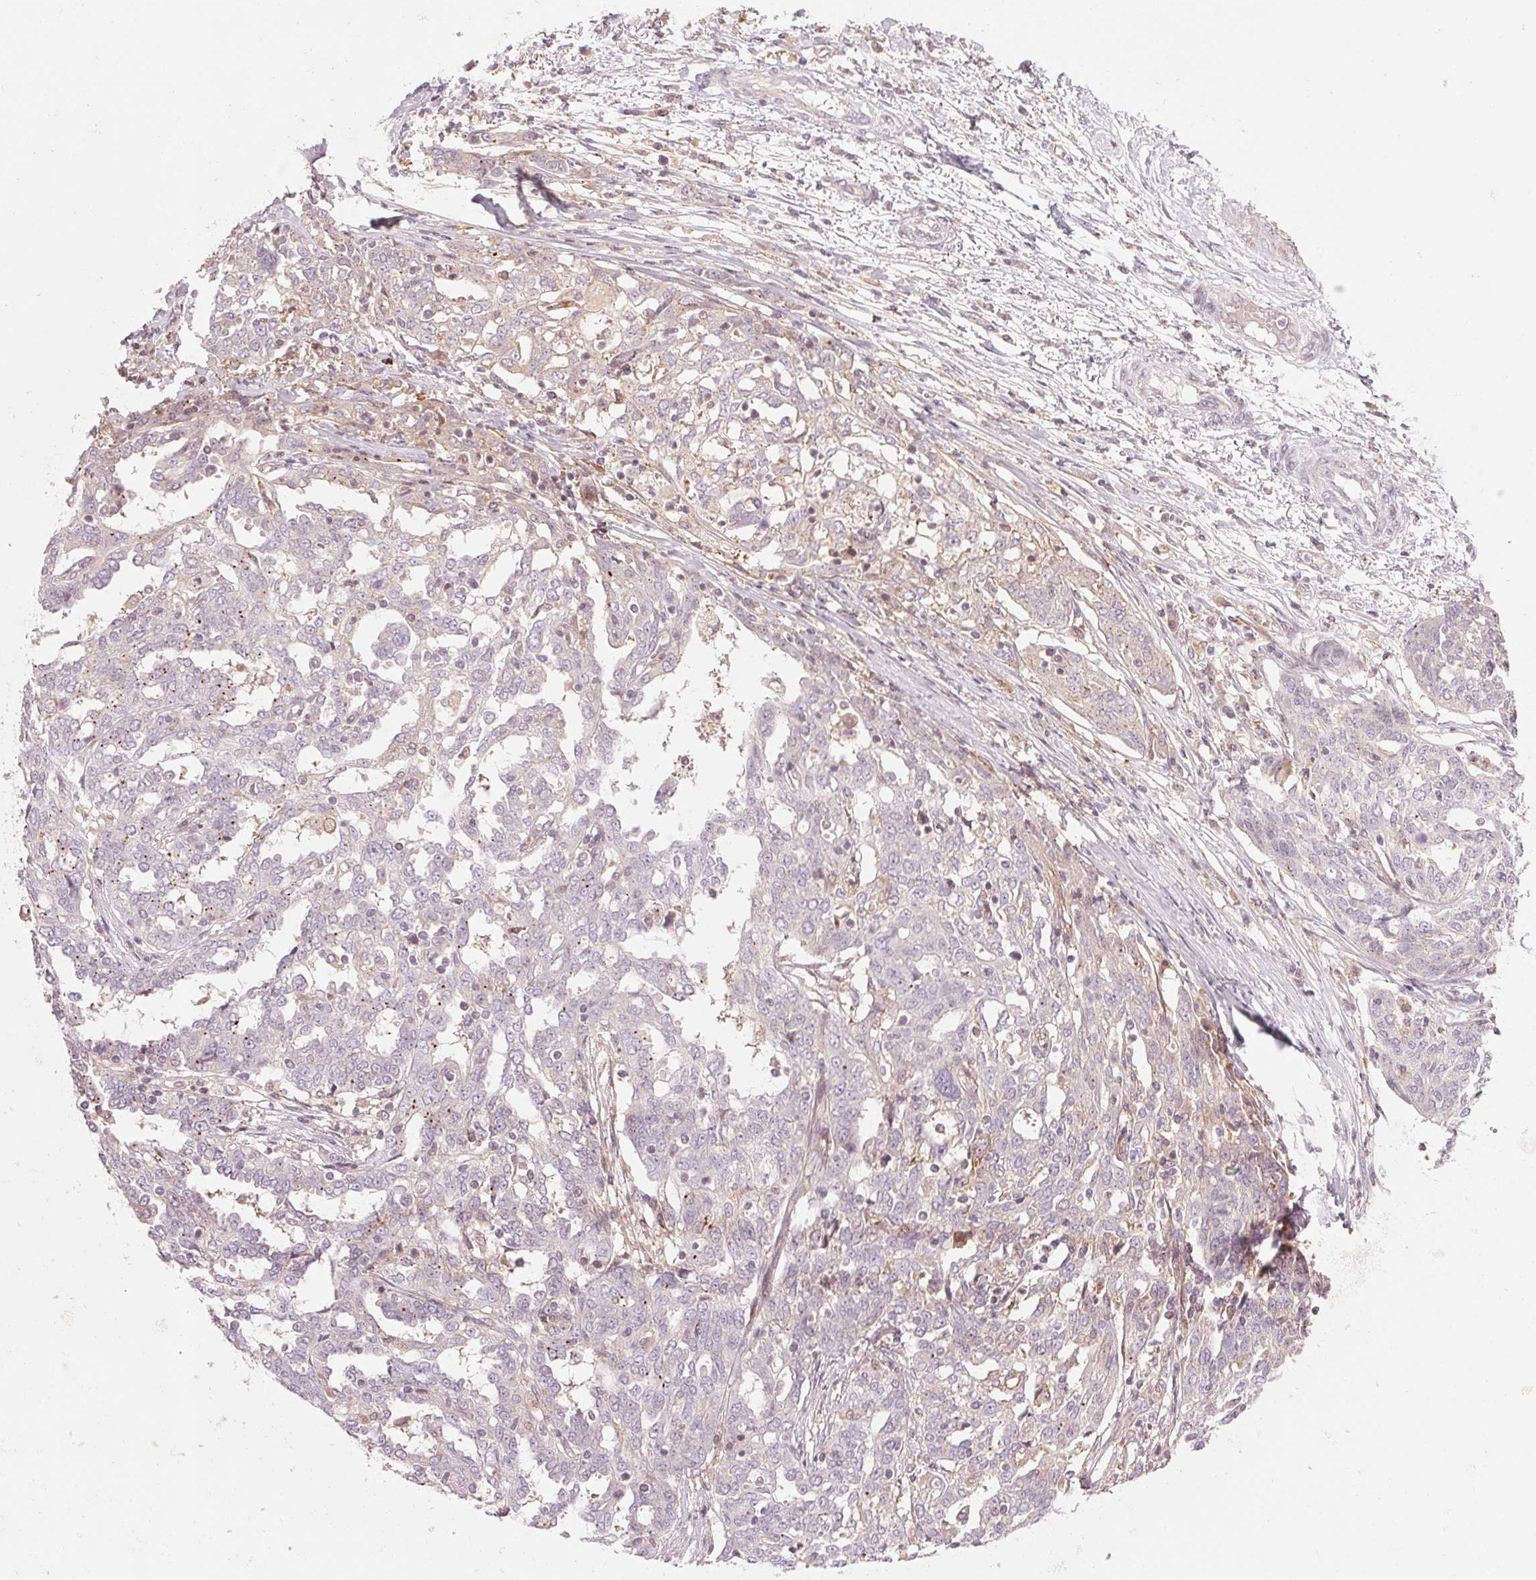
{"staining": {"intensity": "weak", "quantity": "<25%", "location": "cytoplasmic/membranous"}, "tissue": "ovarian cancer", "cell_type": "Tumor cells", "image_type": "cancer", "snomed": [{"axis": "morphology", "description": "Cystadenocarcinoma, serous, NOS"}, {"axis": "topography", "description": "Ovary"}], "caption": "The immunohistochemistry histopathology image has no significant staining in tumor cells of ovarian cancer (serous cystadenocarcinoma) tissue.", "gene": "SLC17A4", "patient": {"sex": "female", "age": 67}}